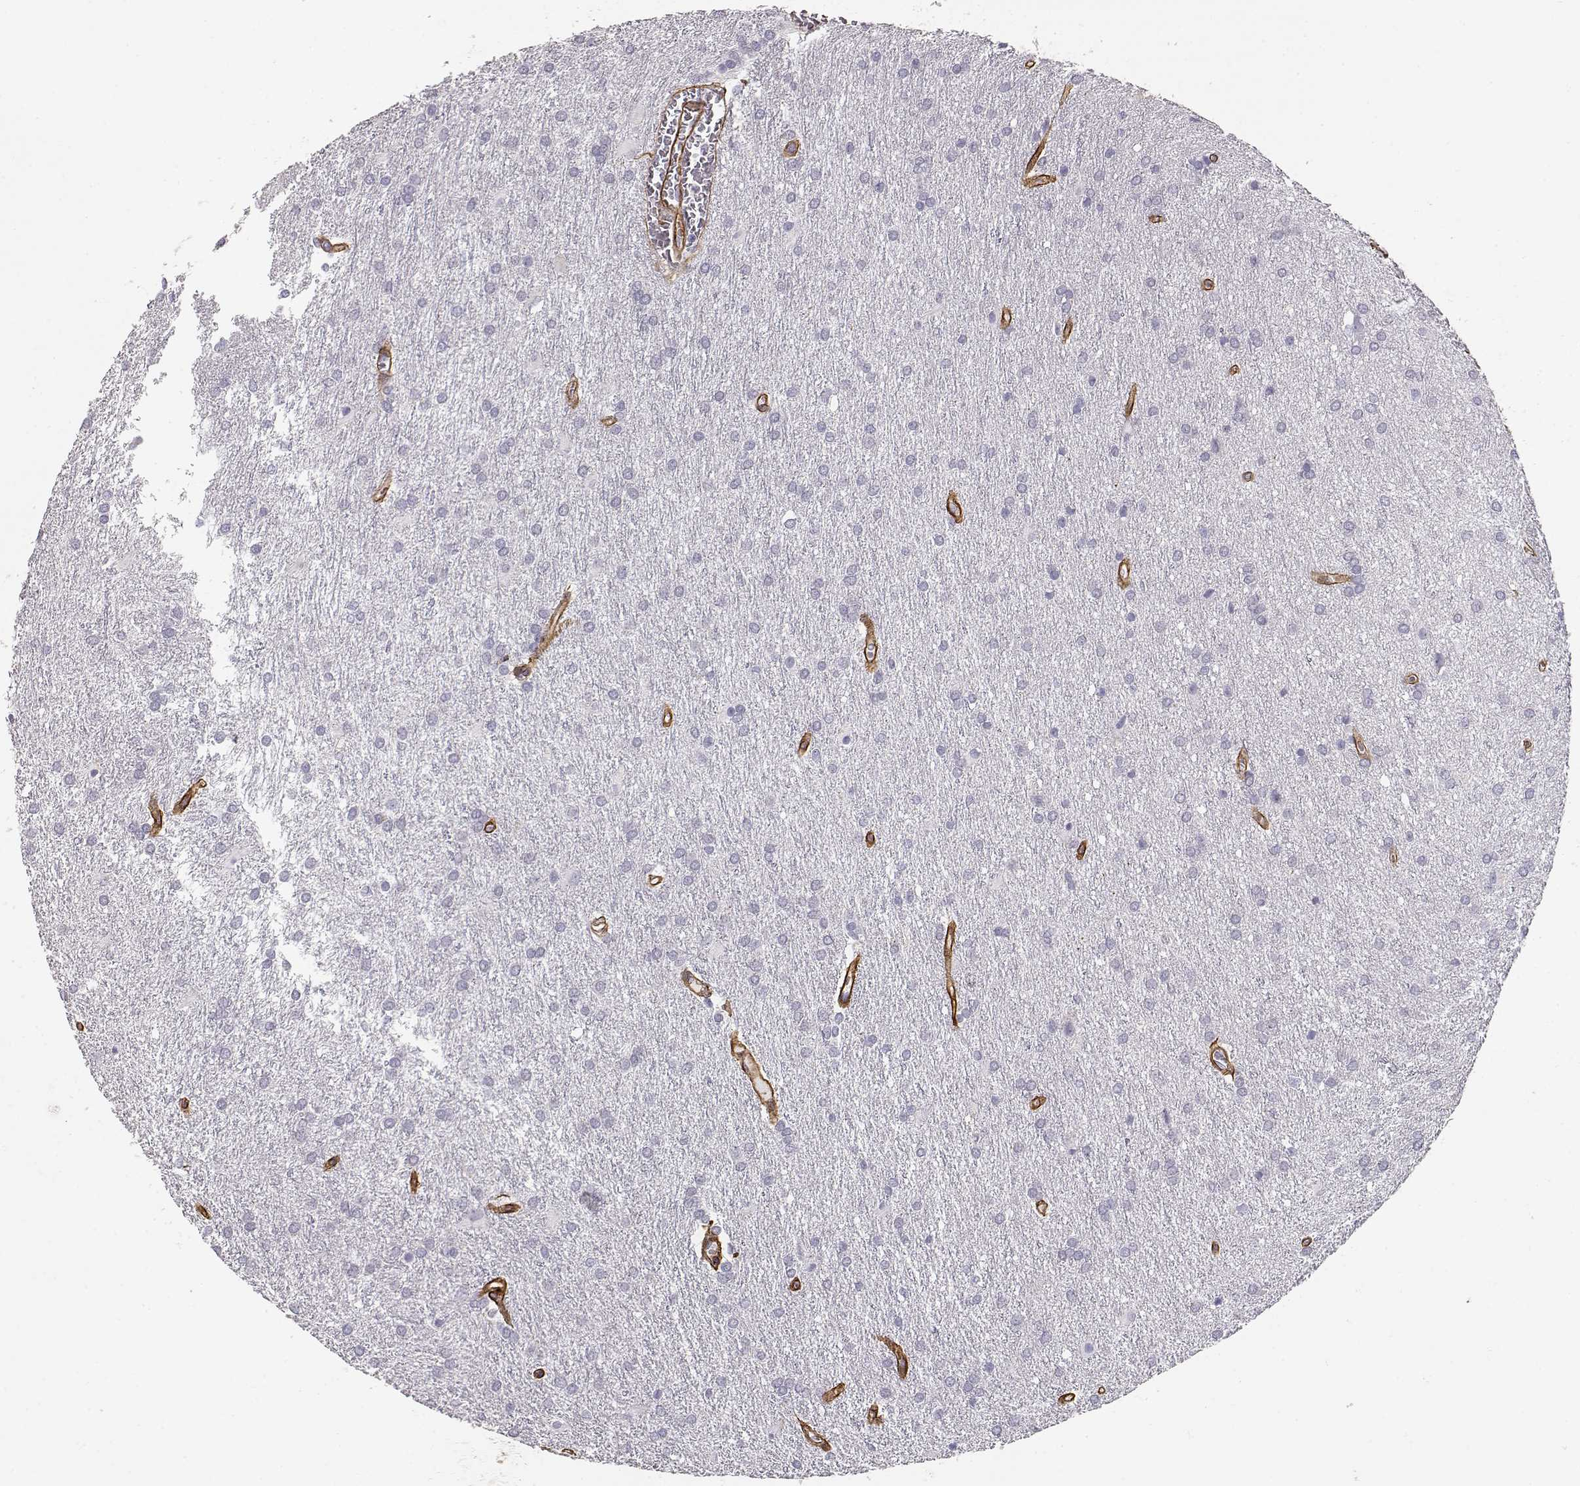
{"staining": {"intensity": "negative", "quantity": "none", "location": "none"}, "tissue": "glioma", "cell_type": "Tumor cells", "image_type": "cancer", "snomed": [{"axis": "morphology", "description": "Glioma, malignant, Low grade"}, {"axis": "topography", "description": "Brain"}], "caption": "The immunohistochemistry image has no significant expression in tumor cells of glioma tissue.", "gene": "LAMC1", "patient": {"sex": "female", "age": 32}}